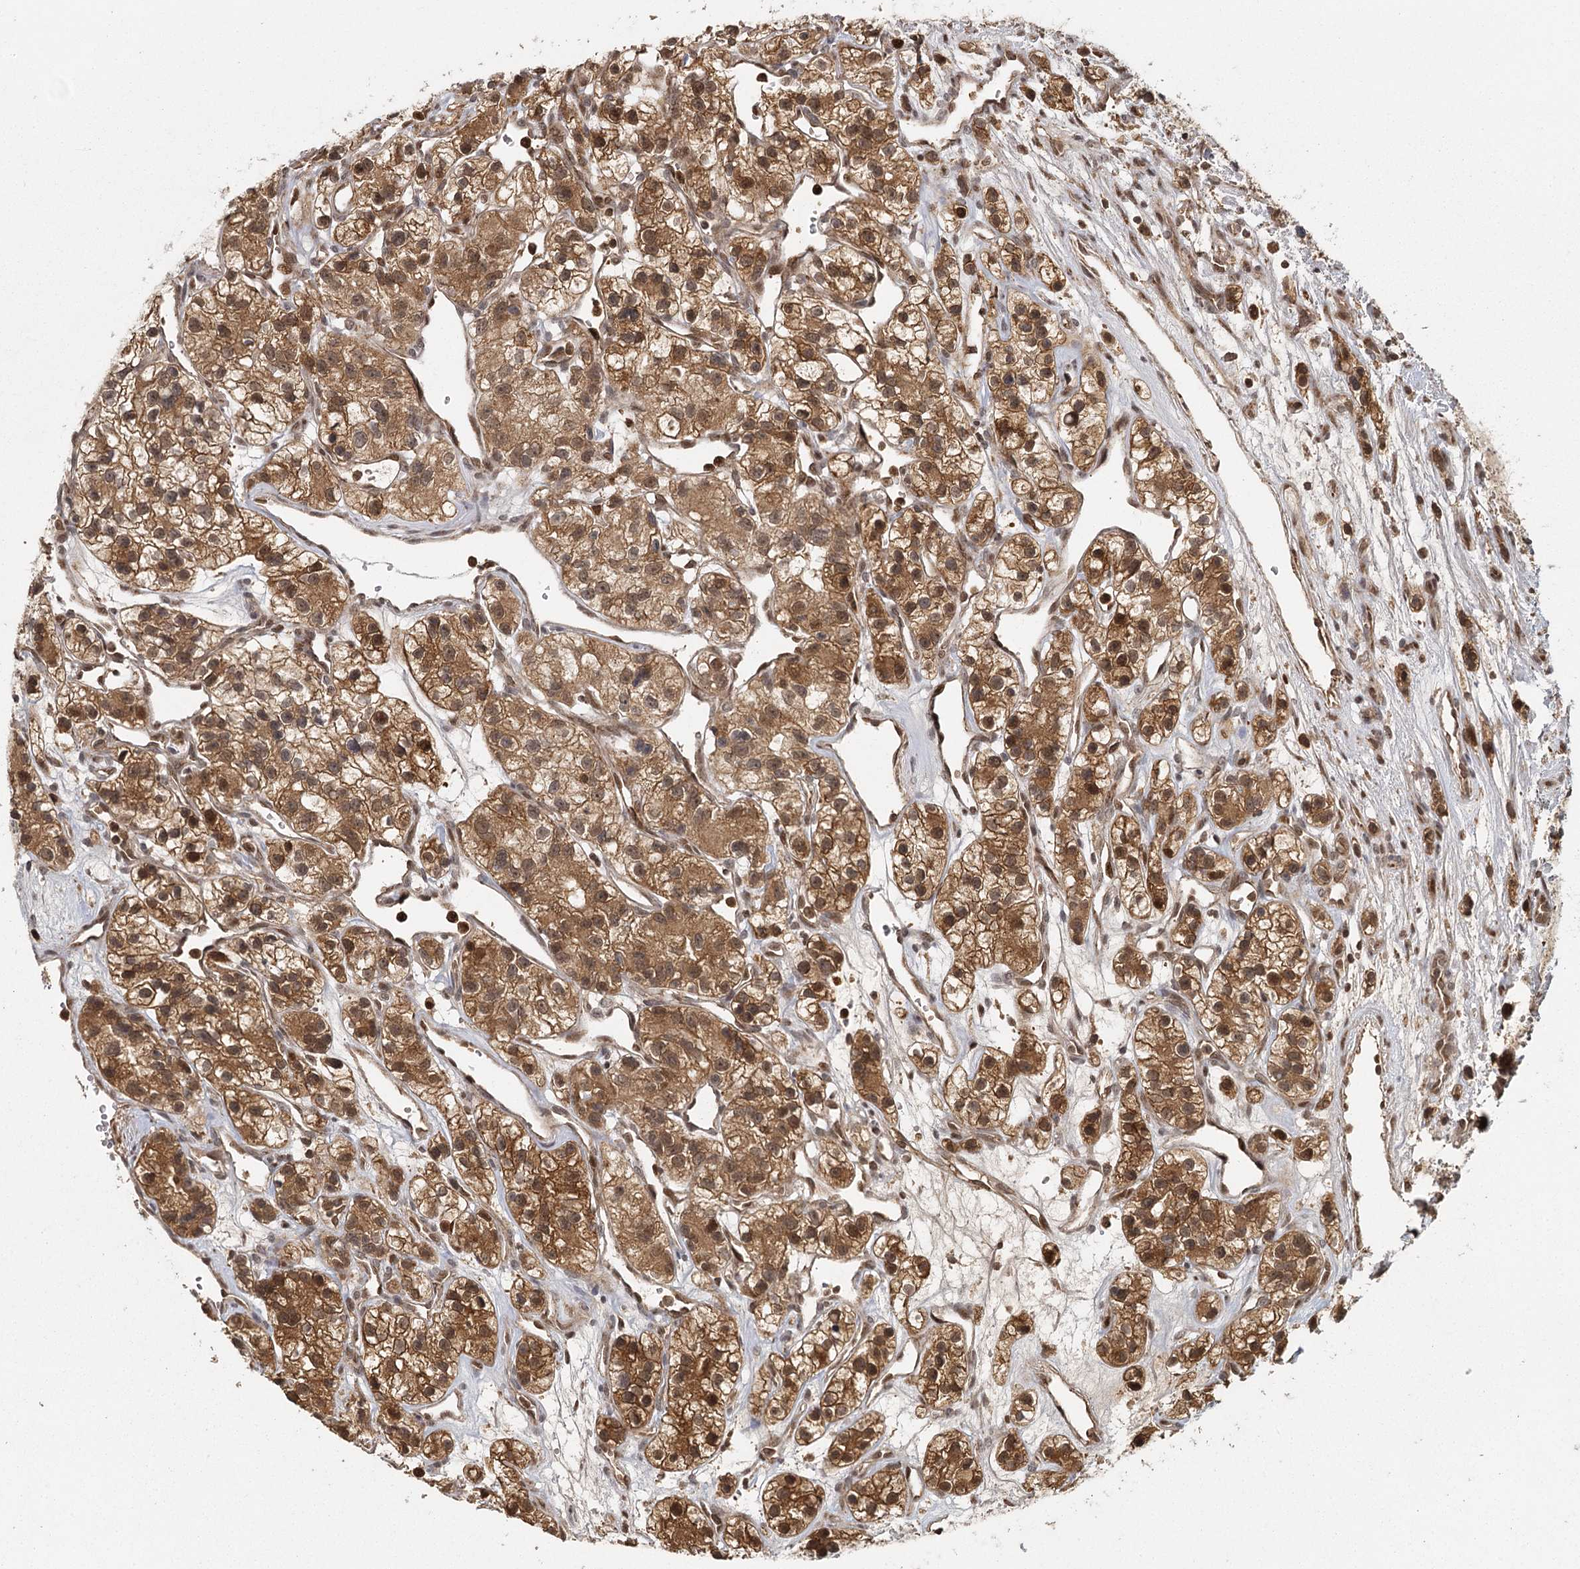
{"staining": {"intensity": "strong", "quantity": ">75%", "location": "cytoplasmic/membranous"}, "tissue": "renal cancer", "cell_type": "Tumor cells", "image_type": "cancer", "snomed": [{"axis": "morphology", "description": "Adenocarcinoma, NOS"}, {"axis": "topography", "description": "Kidney"}], "caption": "Strong cytoplasmic/membranous positivity is present in about >75% of tumor cells in renal adenocarcinoma.", "gene": "MICU1", "patient": {"sex": "female", "age": 57}}